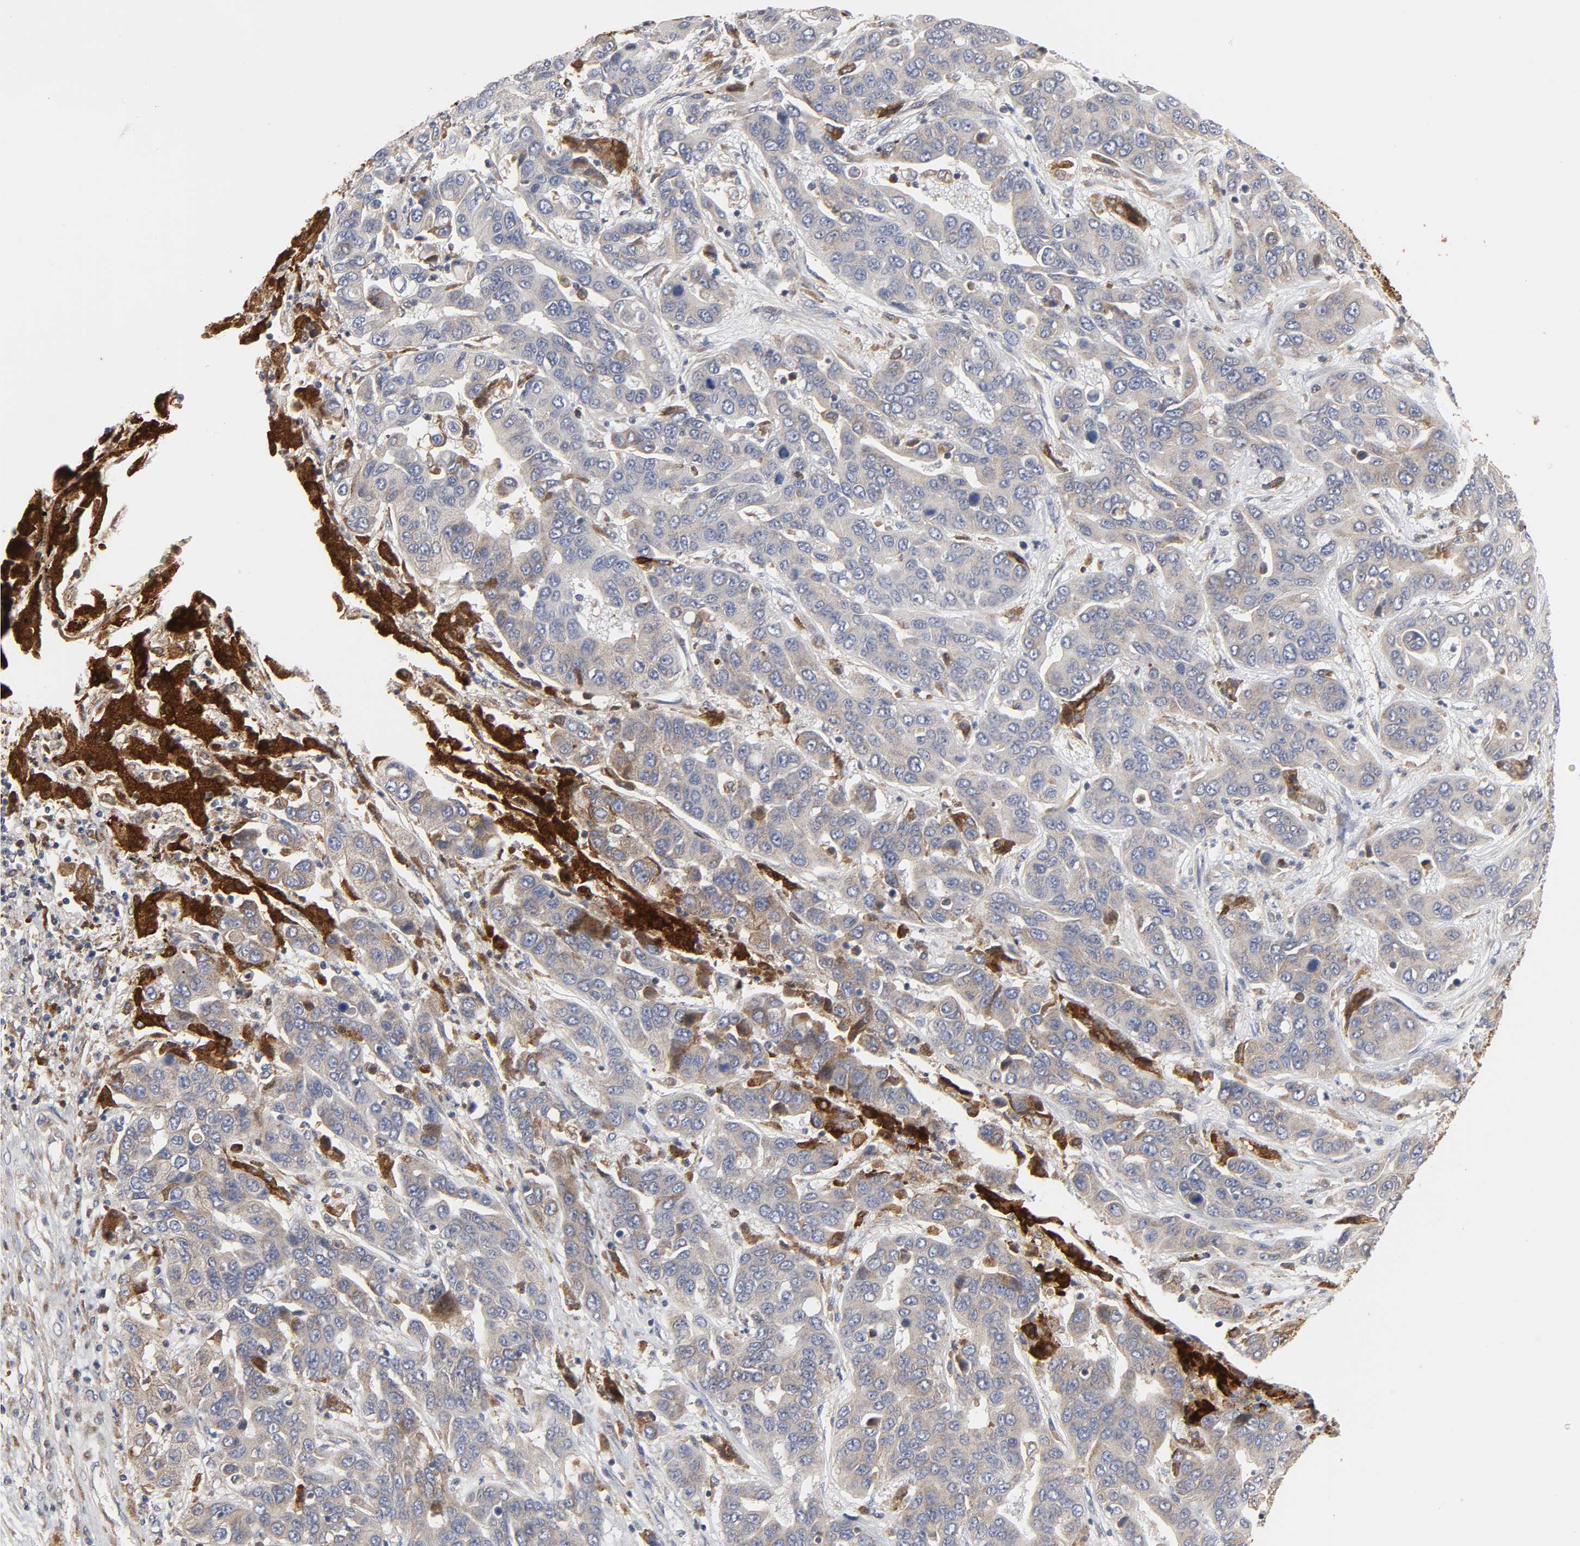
{"staining": {"intensity": "weak", "quantity": ">75%", "location": "cytoplasmic/membranous"}, "tissue": "liver cancer", "cell_type": "Tumor cells", "image_type": "cancer", "snomed": [{"axis": "morphology", "description": "Cholangiocarcinoma"}, {"axis": "topography", "description": "Liver"}], "caption": "This image demonstrates cholangiocarcinoma (liver) stained with IHC to label a protein in brown. The cytoplasmic/membranous of tumor cells show weak positivity for the protein. Nuclei are counter-stained blue.", "gene": "POR", "patient": {"sex": "female", "age": 52}}